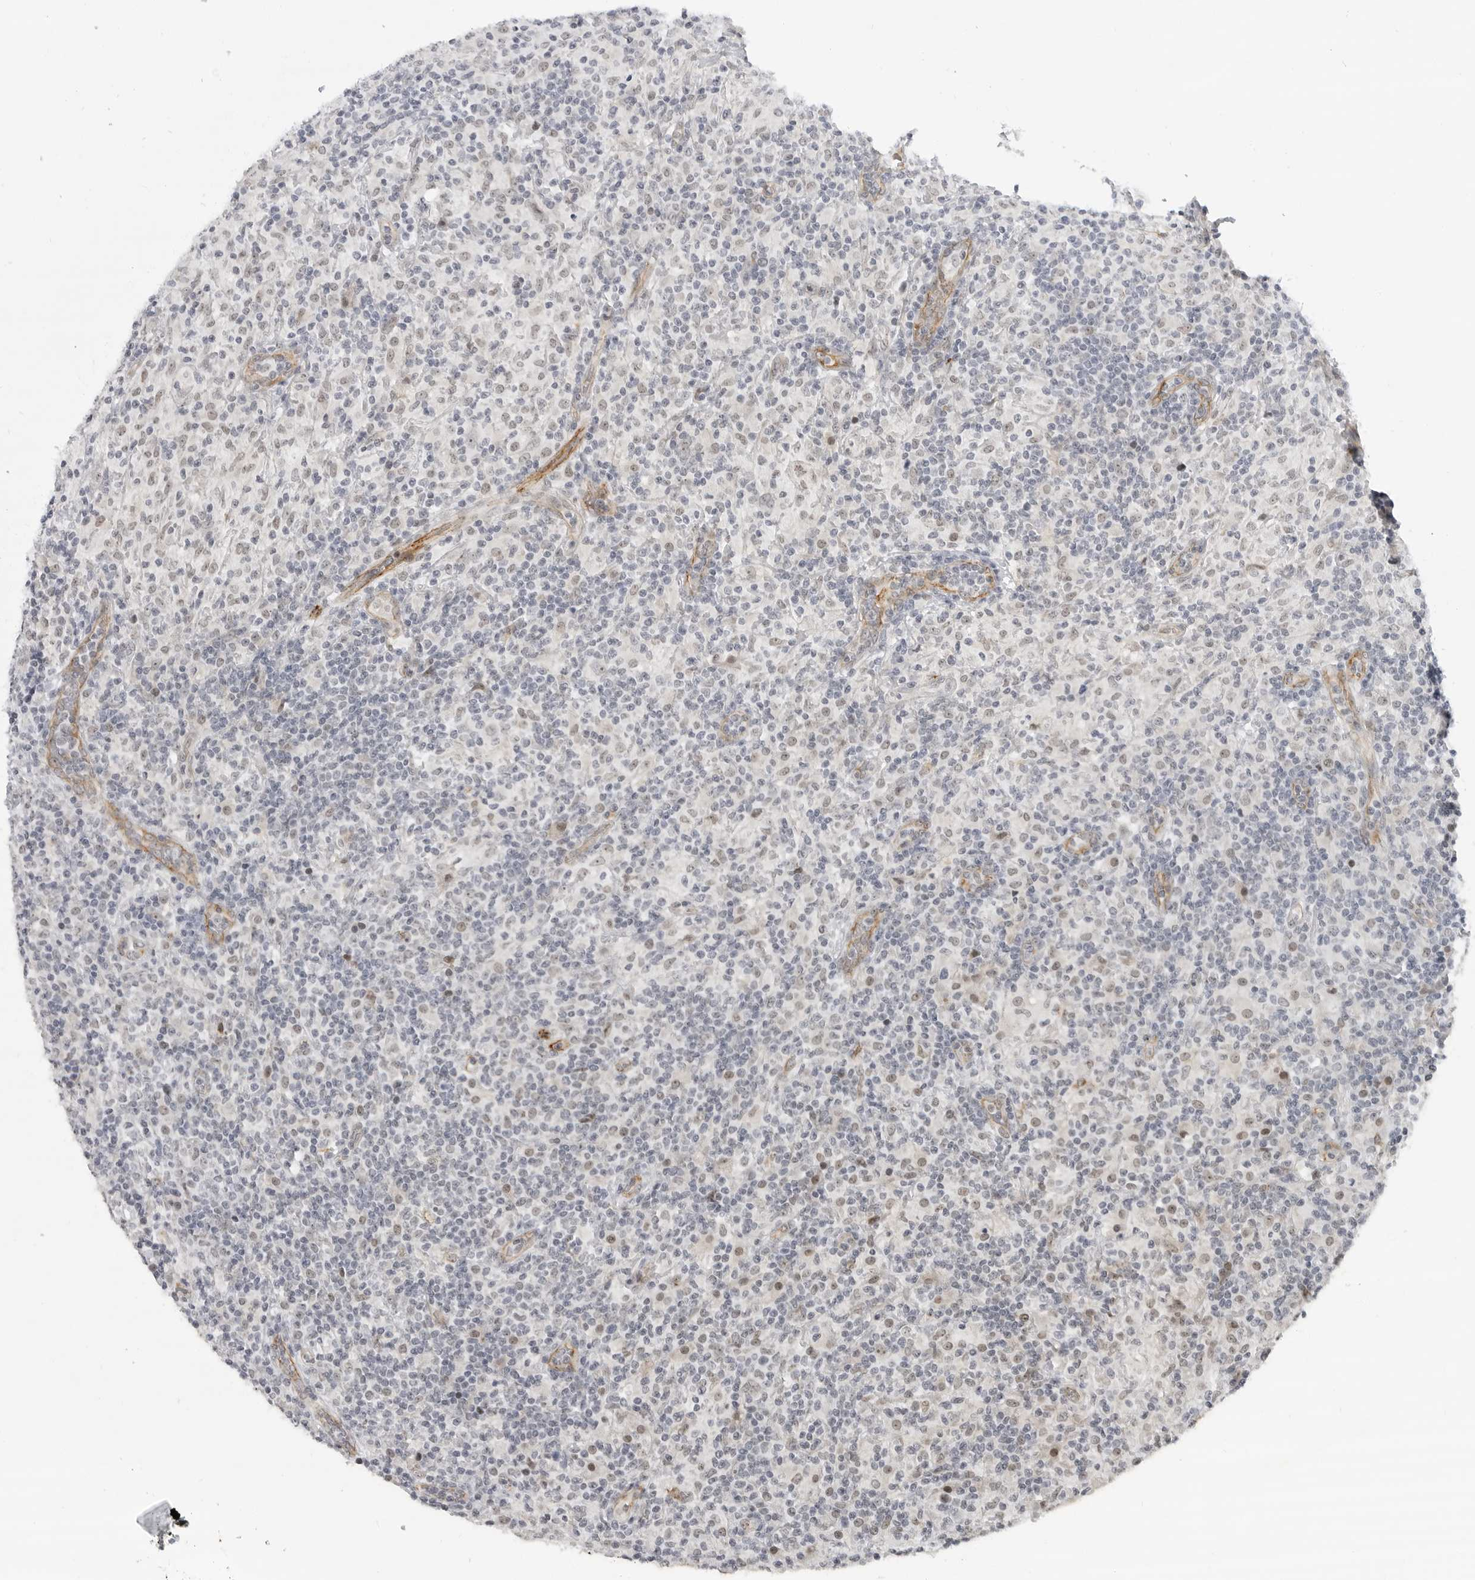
{"staining": {"intensity": "weak", "quantity": "25%-75%", "location": "nuclear"}, "tissue": "lymphoma", "cell_type": "Tumor cells", "image_type": "cancer", "snomed": [{"axis": "morphology", "description": "Hodgkin's disease, NOS"}, {"axis": "topography", "description": "Lymph node"}], "caption": "This histopathology image exhibits immunohistochemistry (IHC) staining of human Hodgkin's disease, with low weak nuclear expression in approximately 25%-75% of tumor cells.", "gene": "CEP295NL", "patient": {"sex": "male", "age": 70}}